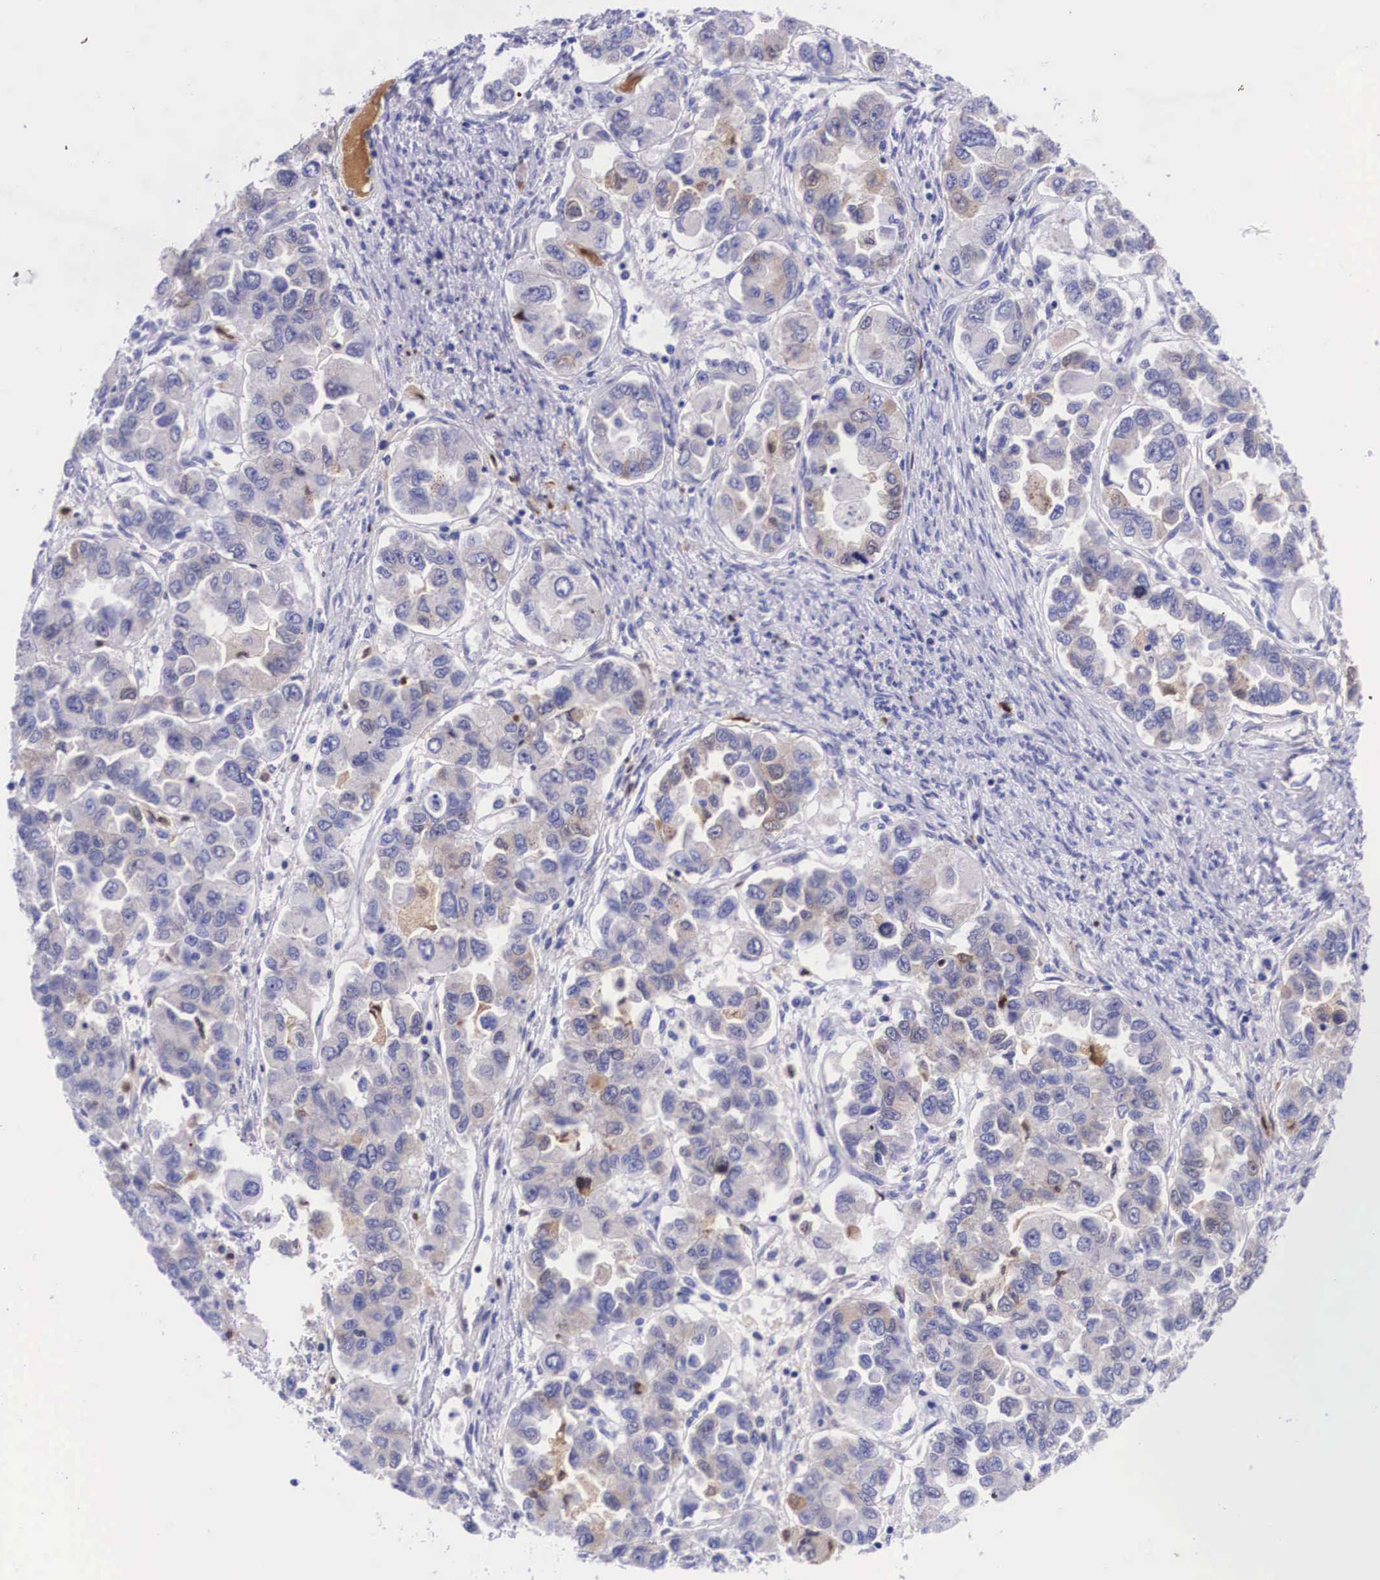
{"staining": {"intensity": "weak", "quantity": "25%-75%", "location": "cytoplasmic/membranous"}, "tissue": "ovarian cancer", "cell_type": "Tumor cells", "image_type": "cancer", "snomed": [{"axis": "morphology", "description": "Cystadenocarcinoma, serous, NOS"}, {"axis": "topography", "description": "Ovary"}], "caption": "IHC staining of ovarian cancer (serous cystadenocarcinoma), which shows low levels of weak cytoplasmic/membranous staining in approximately 25%-75% of tumor cells indicating weak cytoplasmic/membranous protein expression. The staining was performed using DAB (3,3'-diaminobenzidine) (brown) for protein detection and nuclei were counterstained in hematoxylin (blue).", "gene": "PLG", "patient": {"sex": "female", "age": 84}}